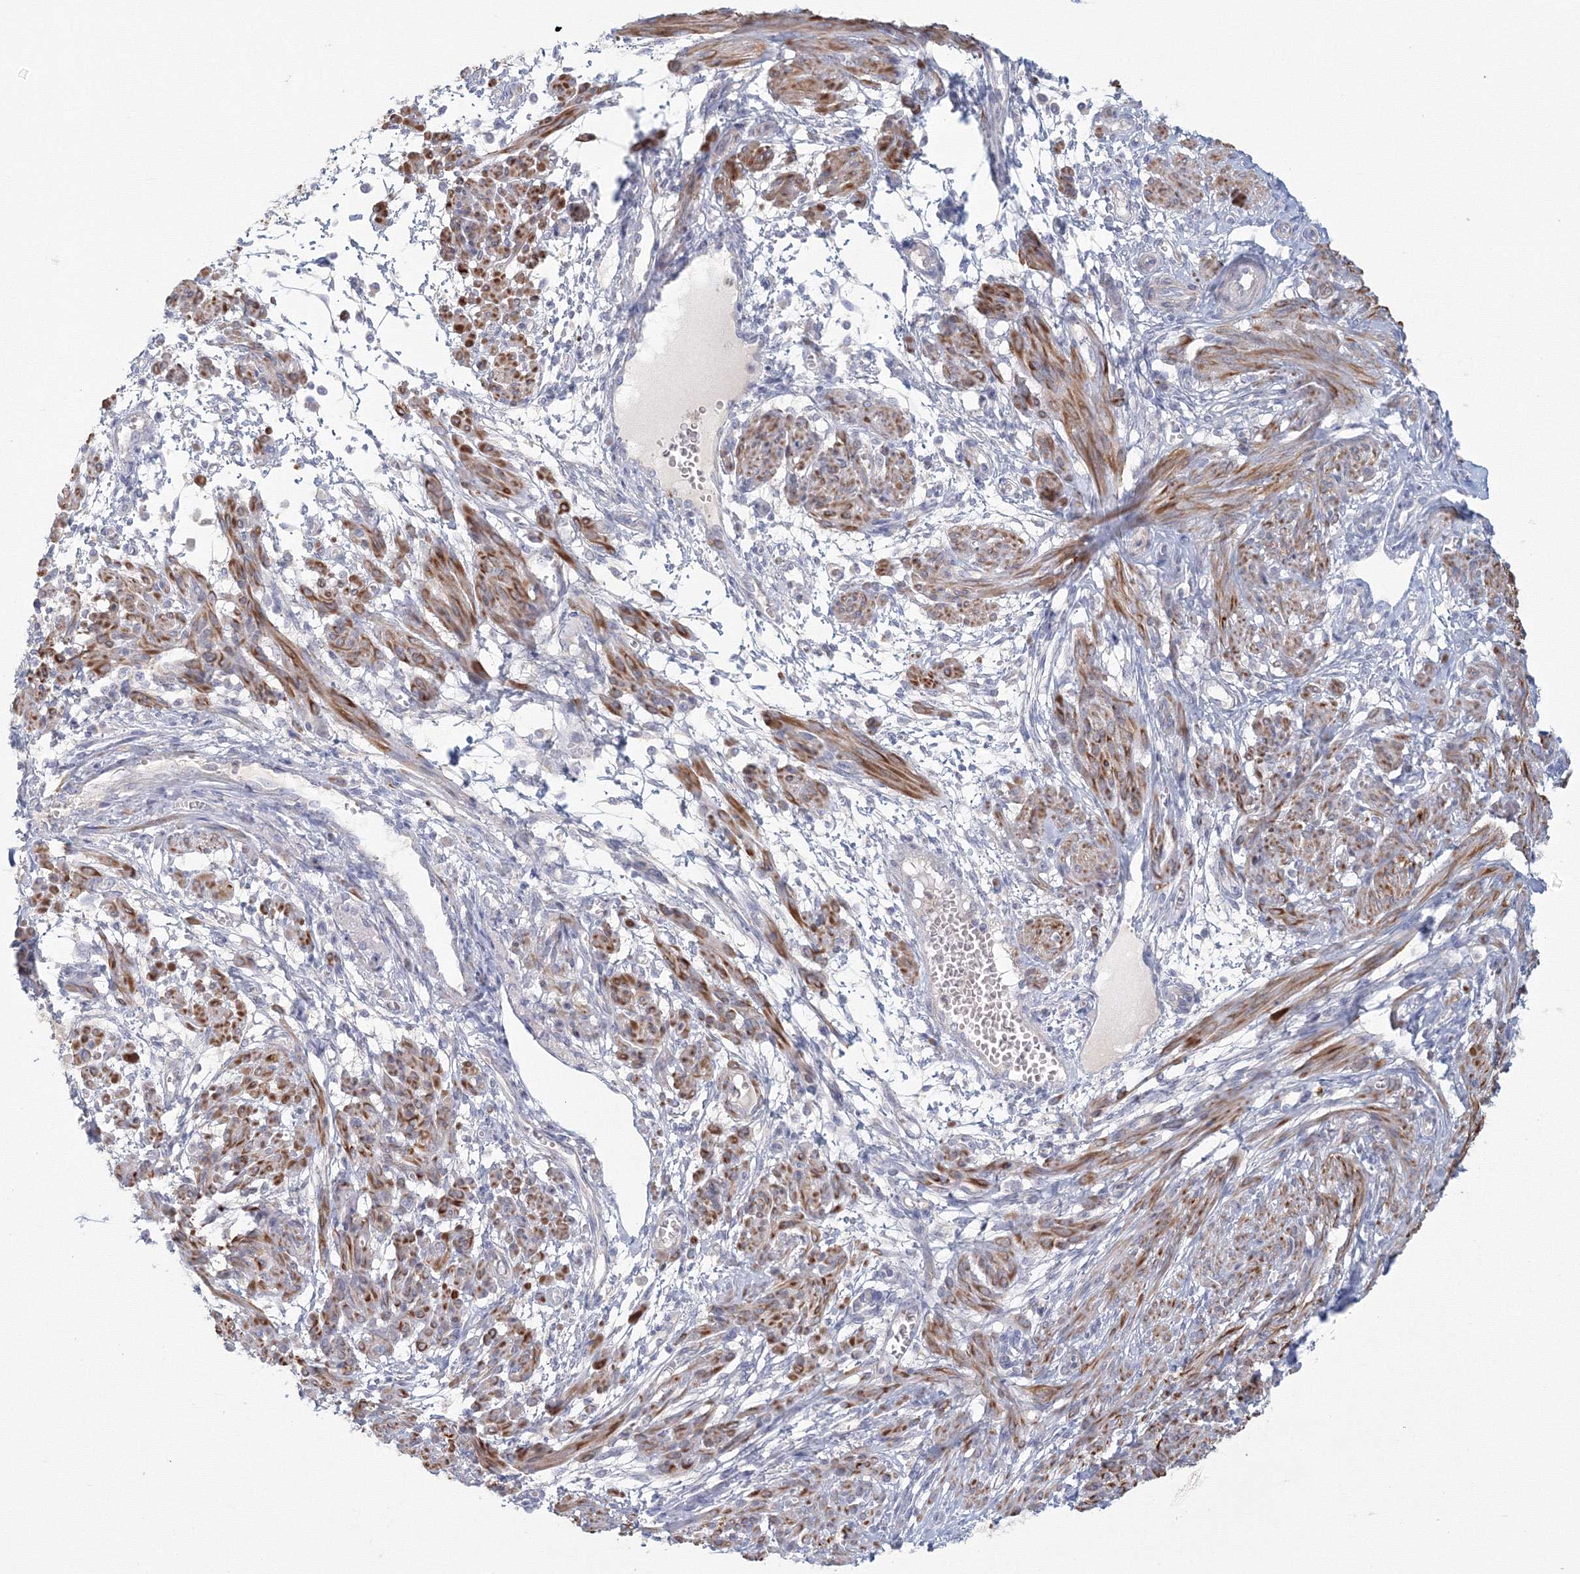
{"staining": {"intensity": "moderate", "quantity": ">75%", "location": "cytoplasmic/membranous"}, "tissue": "smooth muscle", "cell_type": "Smooth muscle cells", "image_type": "normal", "snomed": [{"axis": "morphology", "description": "Normal tissue, NOS"}, {"axis": "topography", "description": "Smooth muscle"}], "caption": "This photomicrograph displays immunohistochemistry (IHC) staining of normal smooth muscle, with medium moderate cytoplasmic/membranous positivity in approximately >75% of smooth muscle cells.", "gene": "TACC2", "patient": {"sex": "female", "age": 39}}